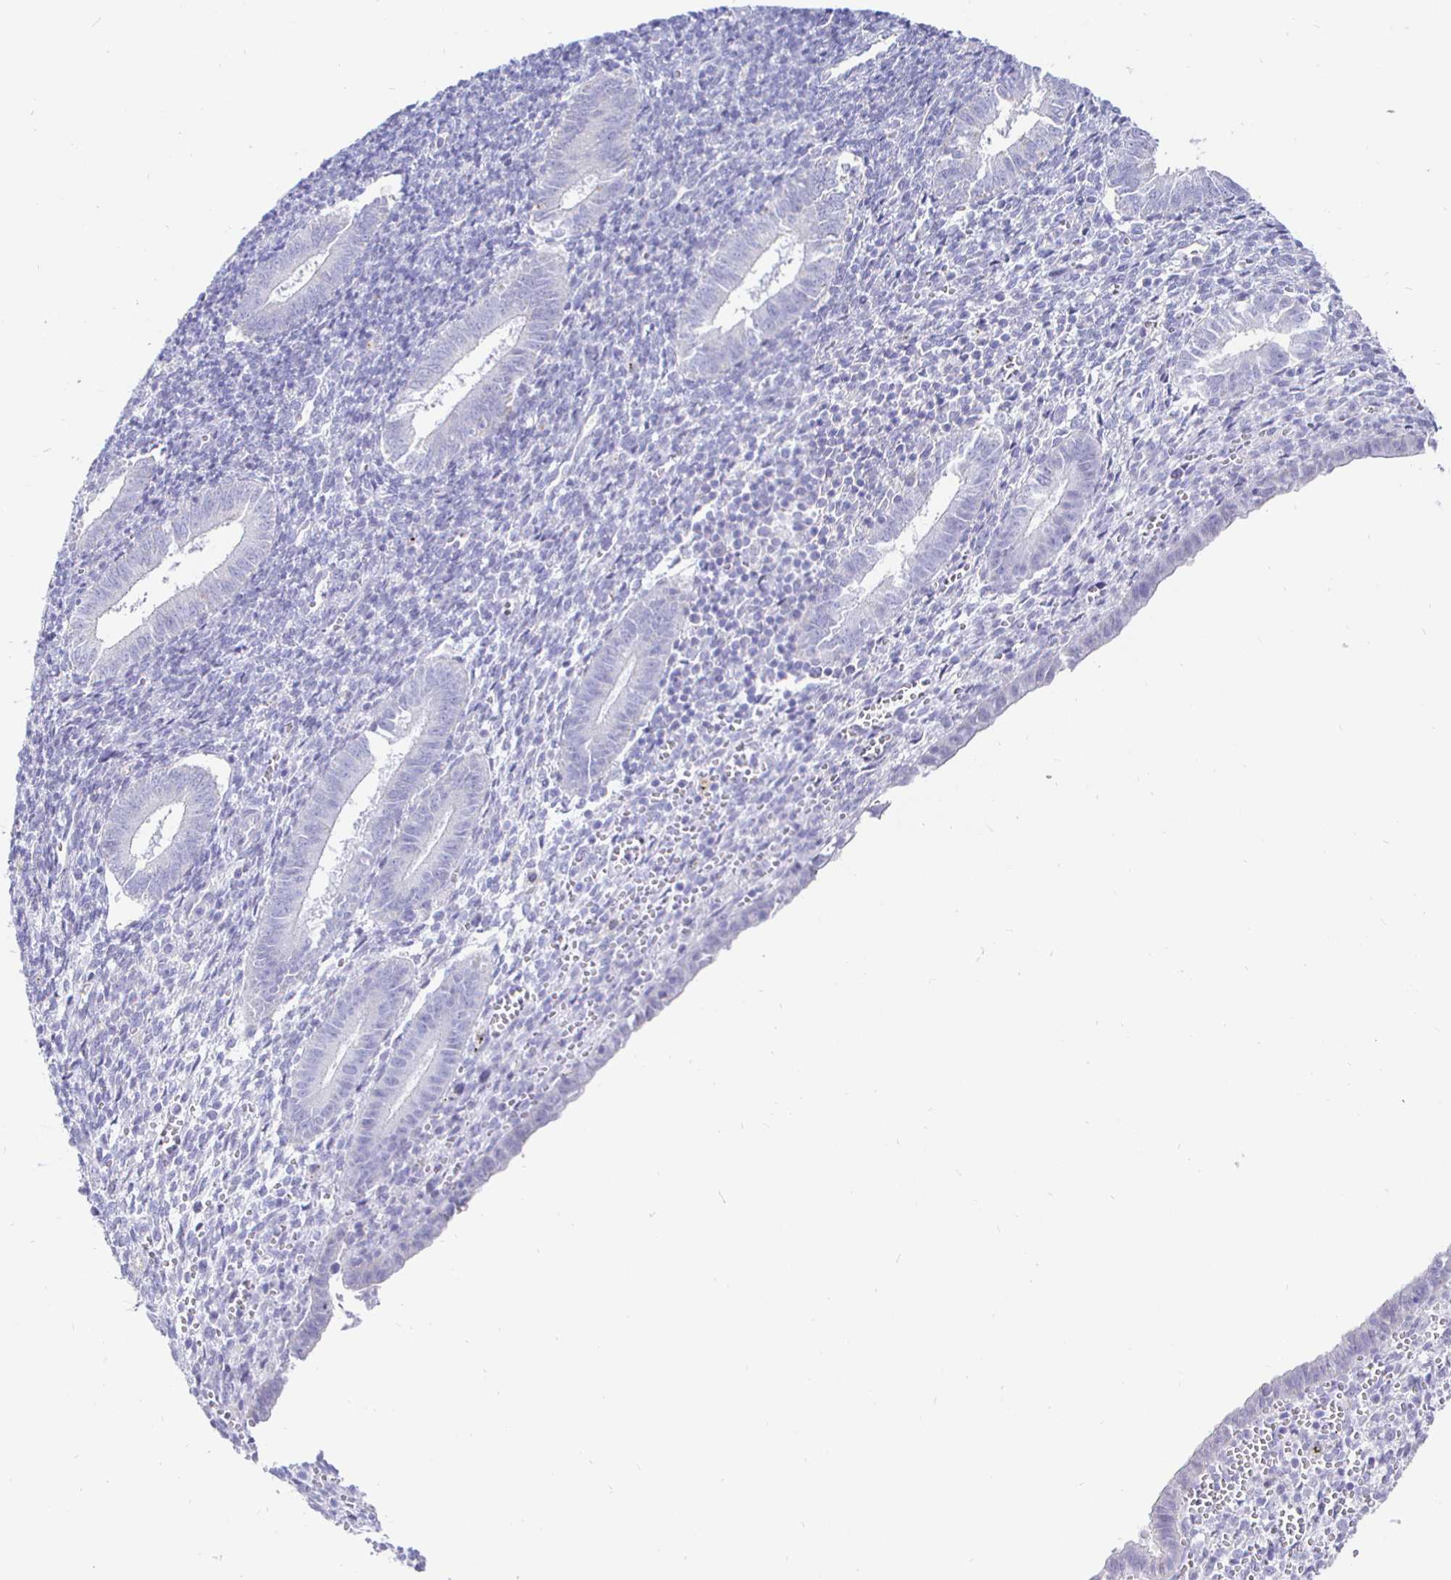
{"staining": {"intensity": "negative", "quantity": "none", "location": "none"}, "tissue": "endometrium", "cell_type": "Cells in endometrial stroma", "image_type": "normal", "snomed": [{"axis": "morphology", "description": "Normal tissue, NOS"}, {"axis": "topography", "description": "Endometrium"}], "caption": "Protein analysis of normal endometrium exhibits no significant positivity in cells in endometrial stroma.", "gene": "CR2", "patient": {"sex": "female", "age": 25}}